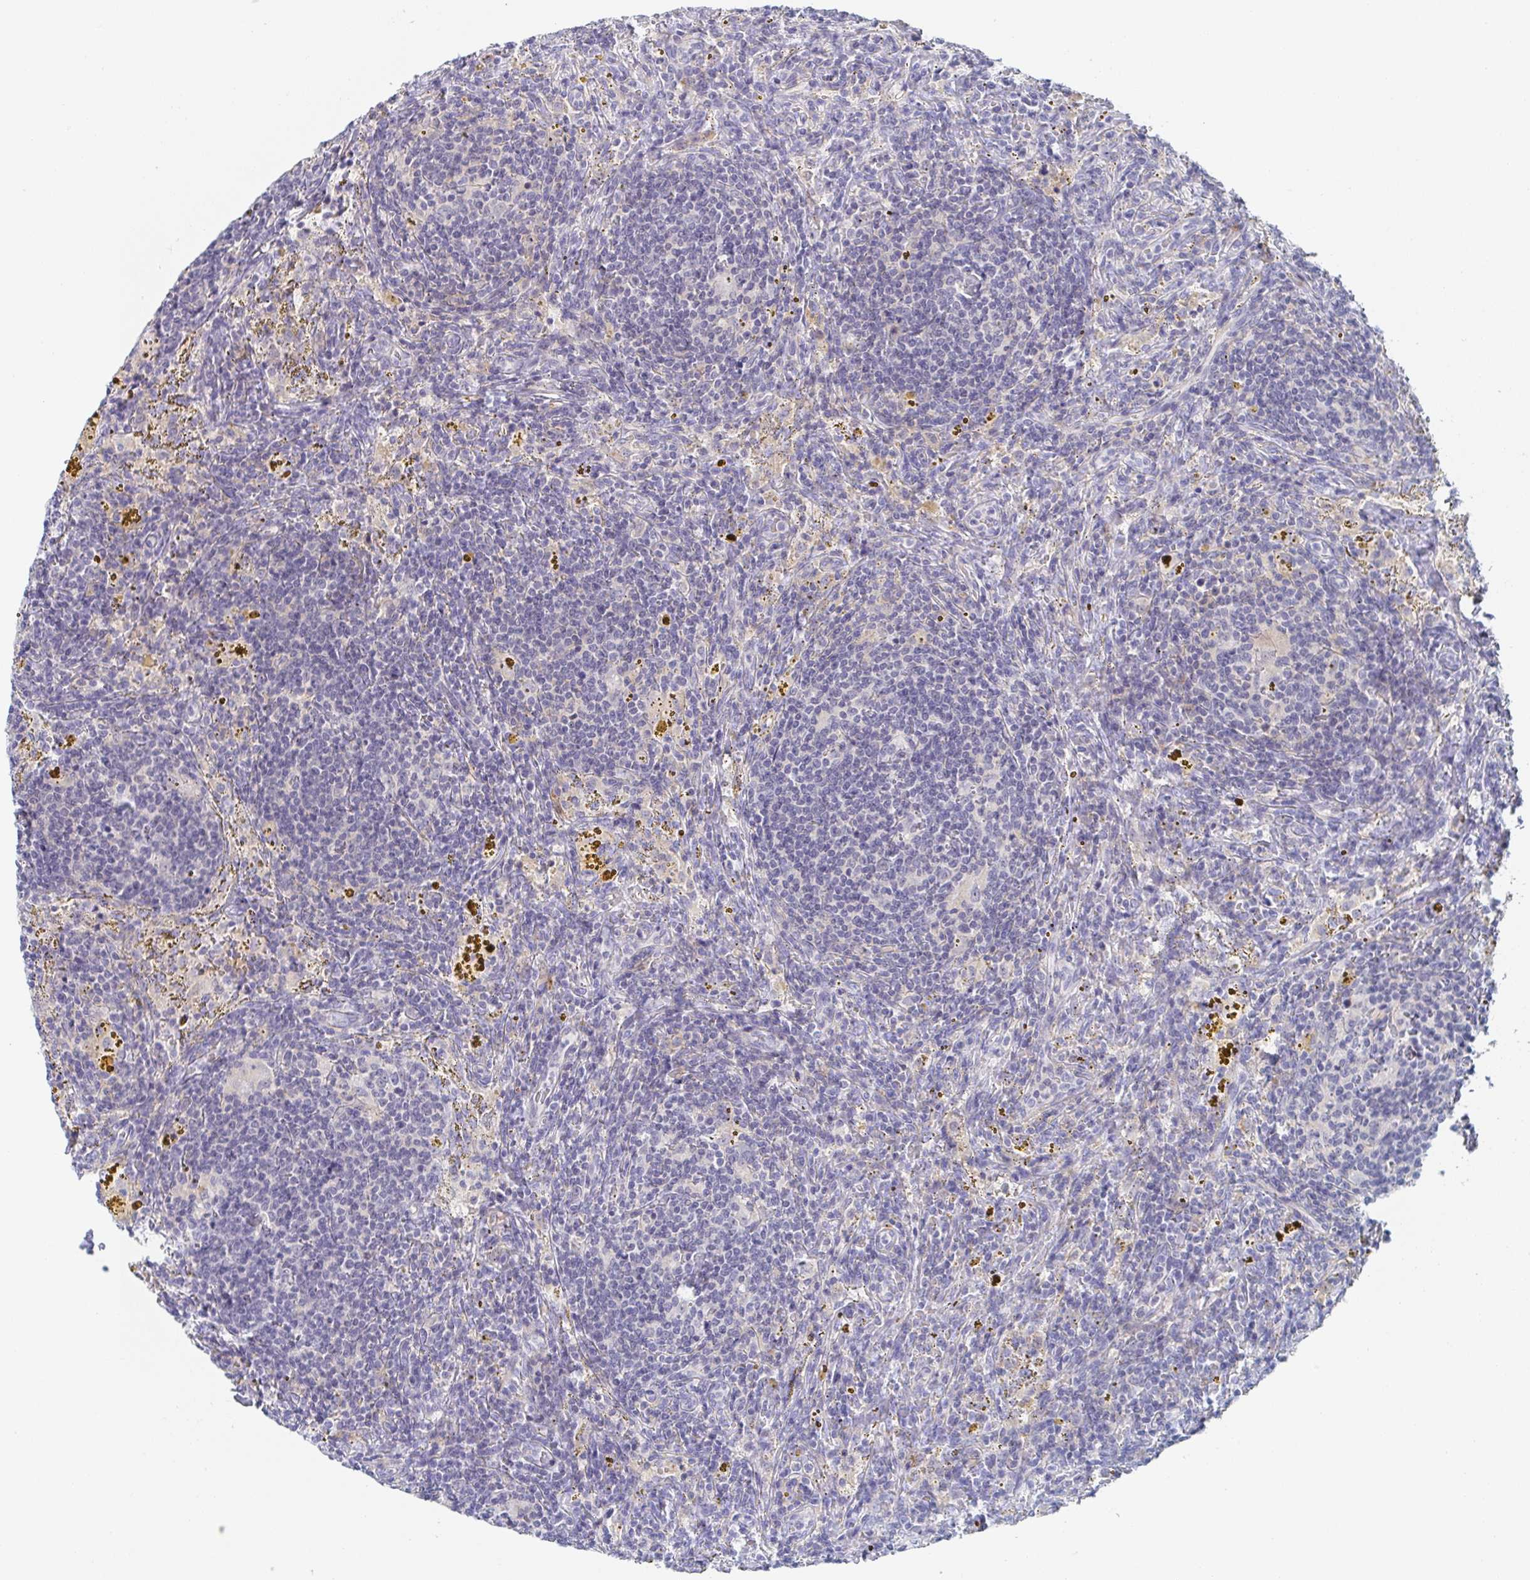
{"staining": {"intensity": "negative", "quantity": "none", "location": "none"}, "tissue": "lymphoma", "cell_type": "Tumor cells", "image_type": "cancer", "snomed": [{"axis": "morphology", "description": "Malignant lymphoma, non-Hodgkin's type, Low grade"}, {"axis": "topography", "description": "Spleen"}], "caption": "Micrograph shows no significant protein staining in tumor cells of low-grade malignant lymphoma, non-Hodgkin's type.", "gene": "RHOV", "patient": {"sex": "female", "age": 70}}